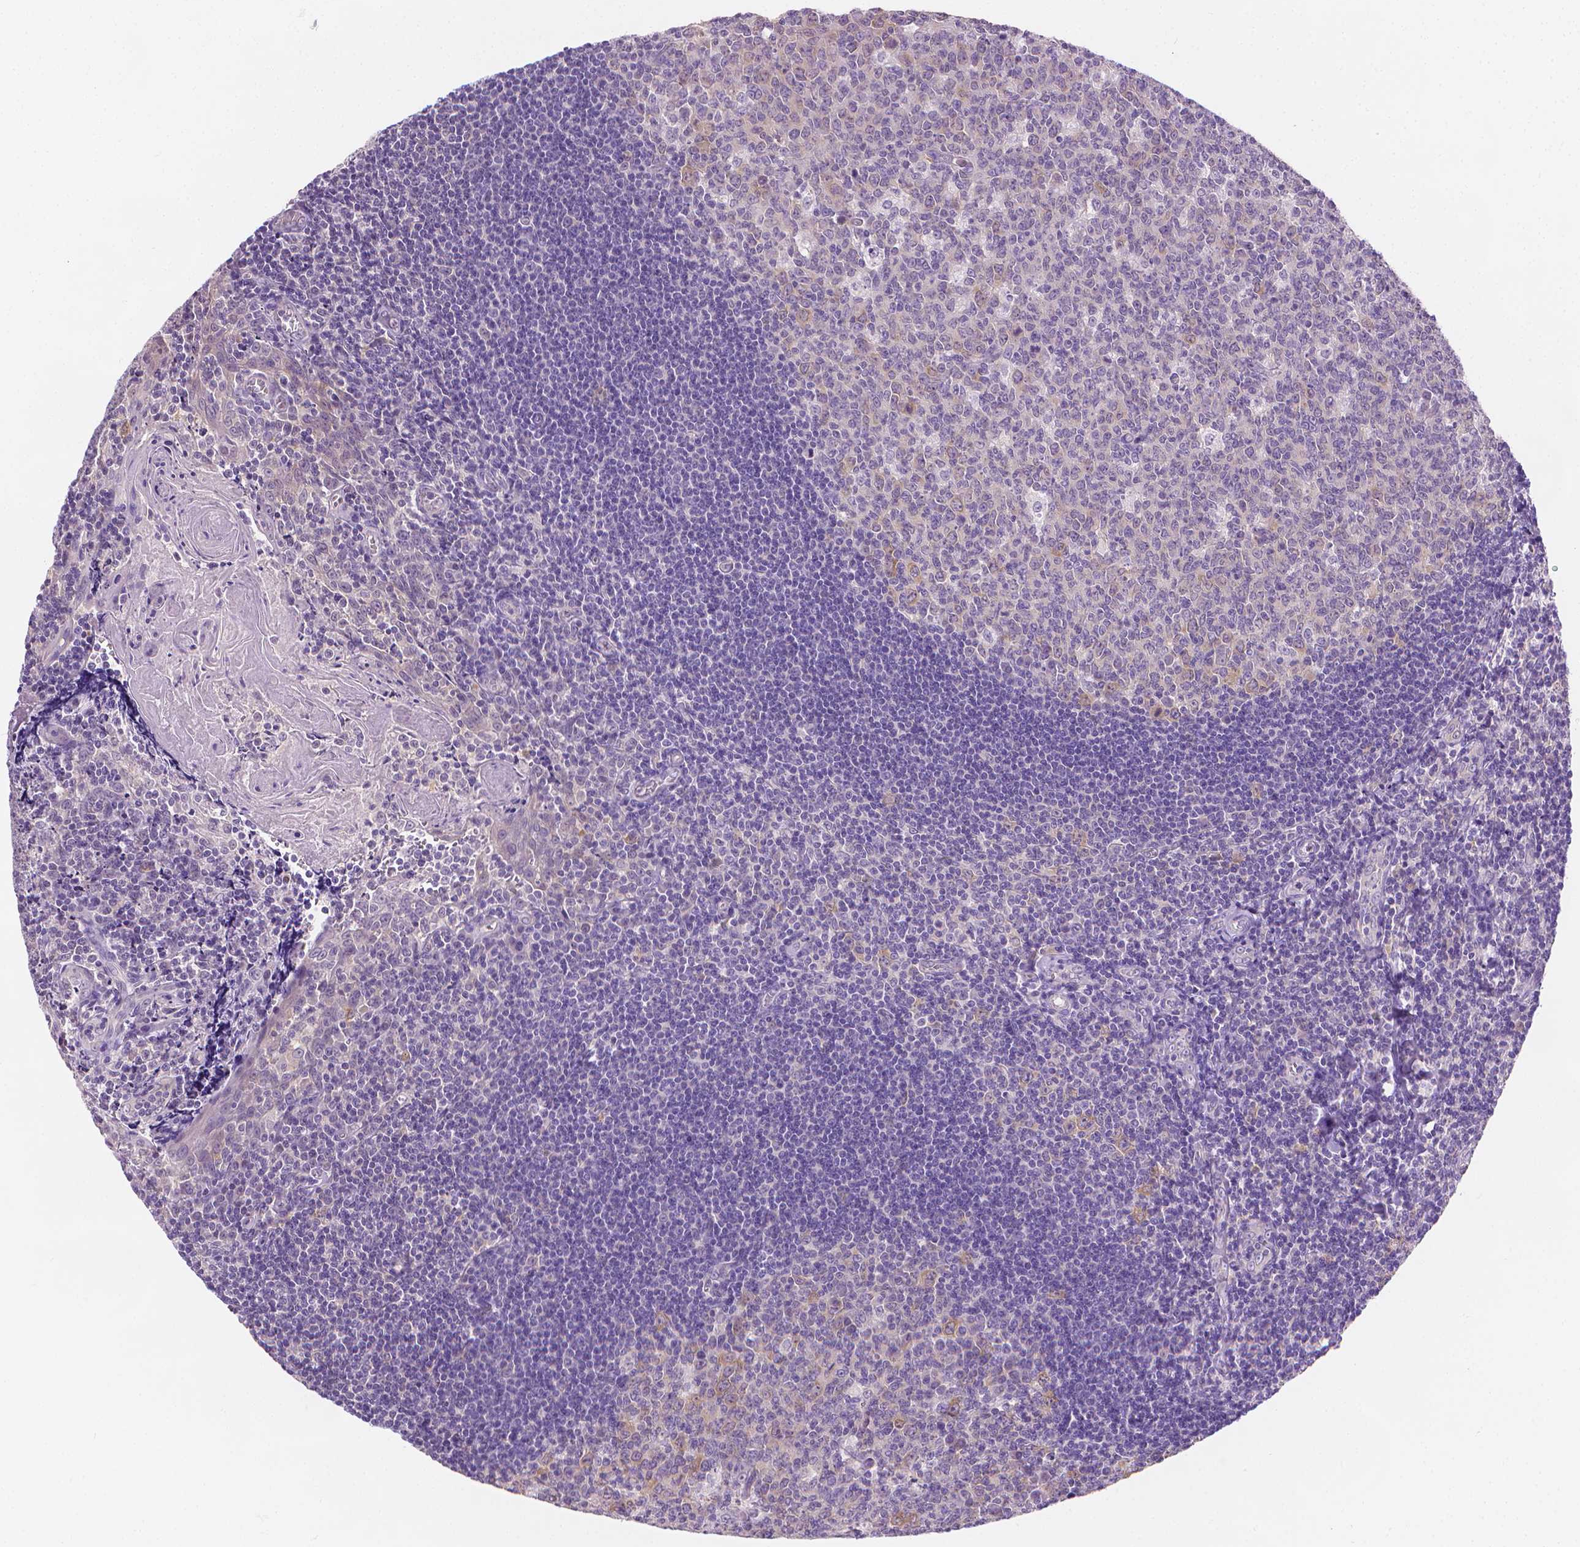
{"staining": {"intensity": "moderate", "quantity": "<25%", "location": "cytoplasmic/membranous"}, "tissue": "tonsil", "cell_type": "Germinal center cells", "image_type": "normal", "snomed": [{"axis": "morphology", "description": "Normal tissue, NOS"}, {"axis": "morphology", "description": "Inflammation, NOS"}, {"axis": "topography", "description": "Tonsil"}], "caption": "About <25% of germinal center cells in benign human tonsil exhibit moderate cytoplasmic/membranous protein positivity as visualized by brown immunohistochemical staining.", "gene": "FASN", "patient": {"sex": "female", "age": 31}}